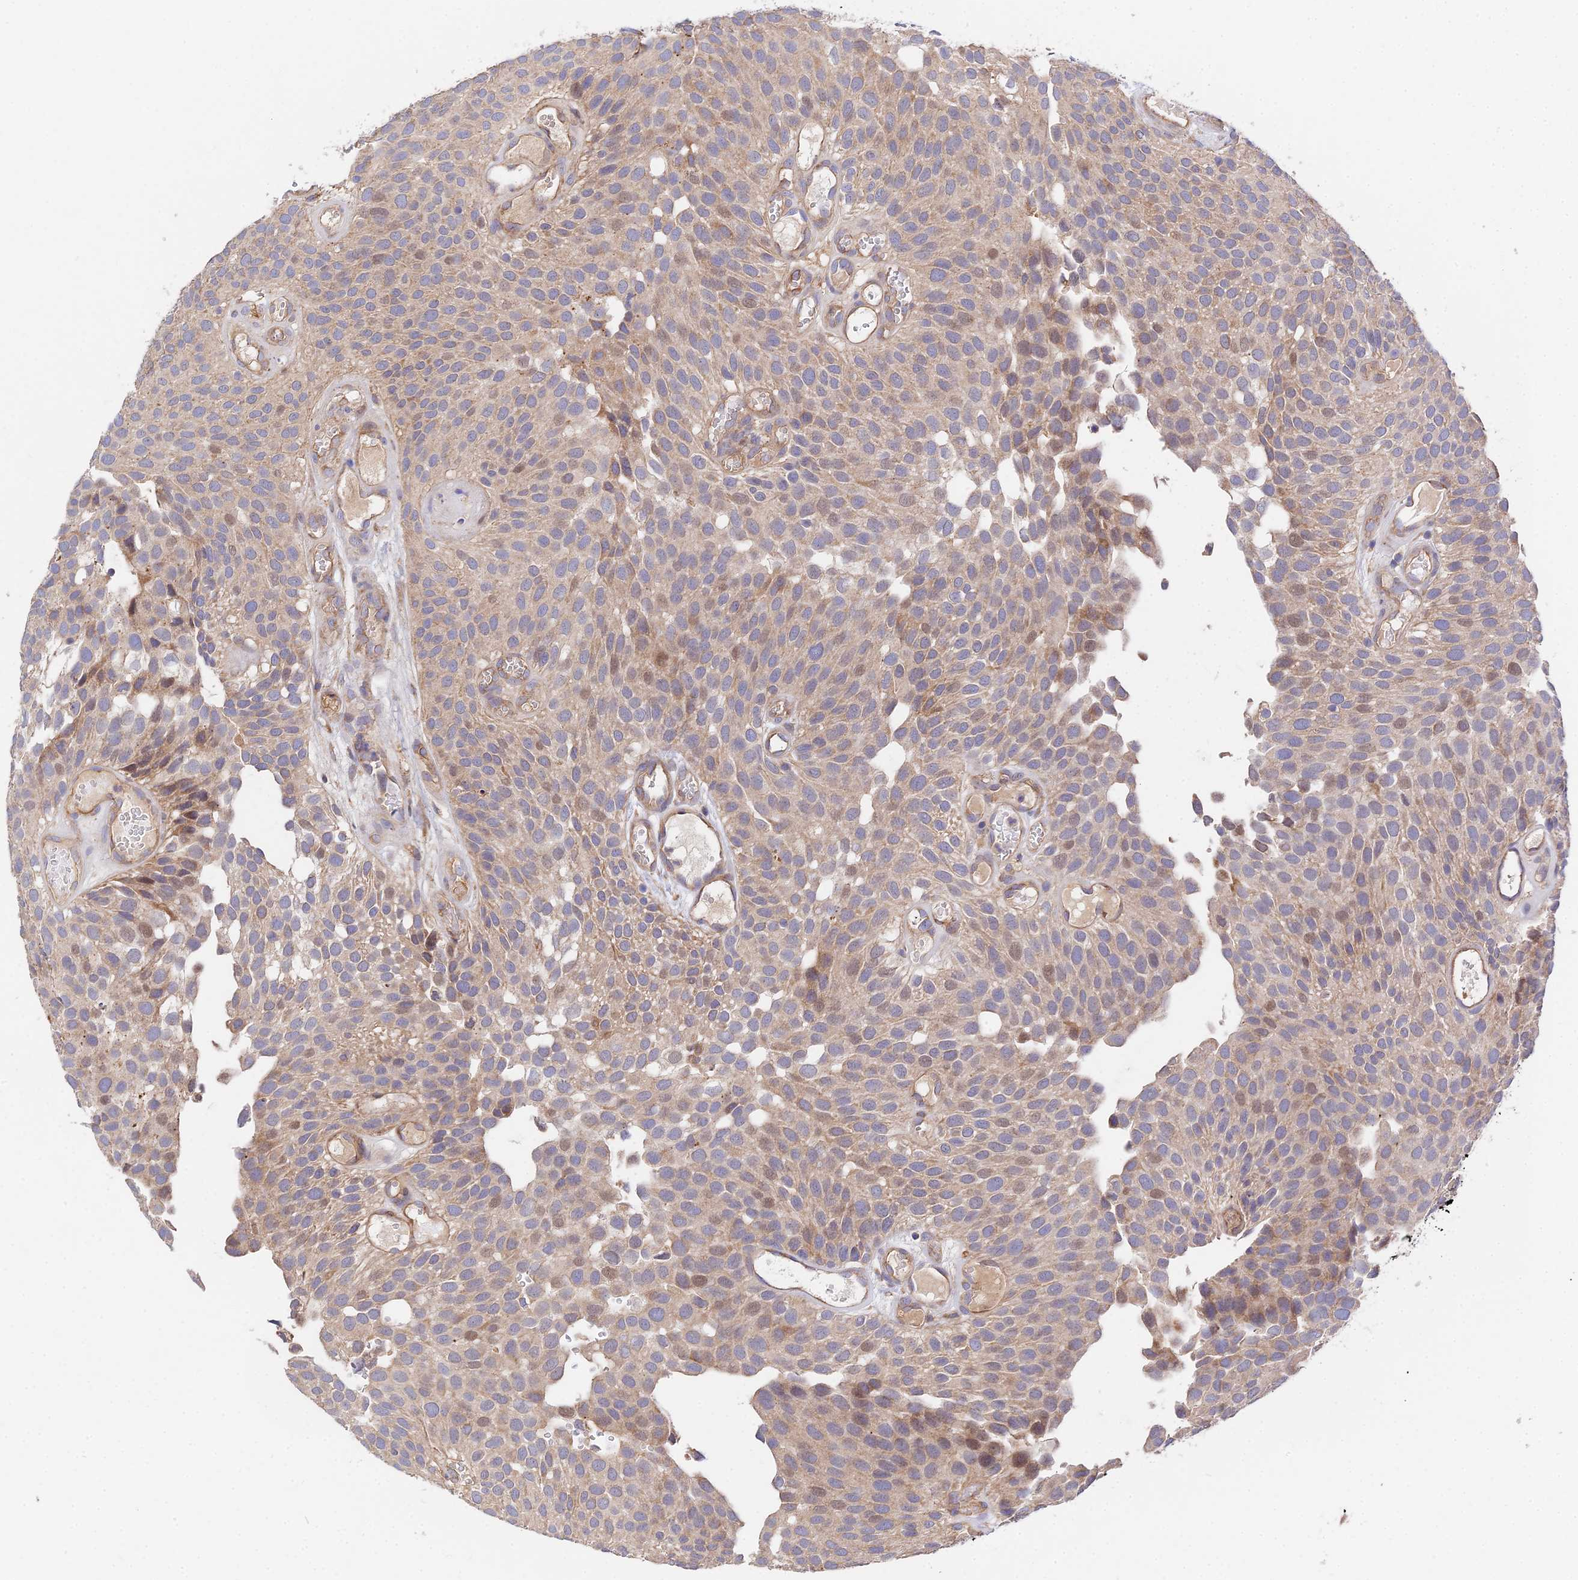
{"staining": {"intensity": "moderate", "quantity": "<25%", "location": "cytoplasmic/membranous,nuclear"}, "tissue": "urothelial cancer", "cell_type": "Tumor cells", "image_type": "cancer", "snomed": [{"axis": "morphology", "description": "Urothelial carcinoma, Low grade"}, {"axis": "topography", "description": "Urinary bladder"}], "caption": "Tumor cells demonstrate moderate cytoplasmic/membranous and nuclear positivity in approximately <25% of cells in low-grade urothelial carcinoma.", "gene": "CDC37L1", "patient": {"sex": "male", "age": 89}}